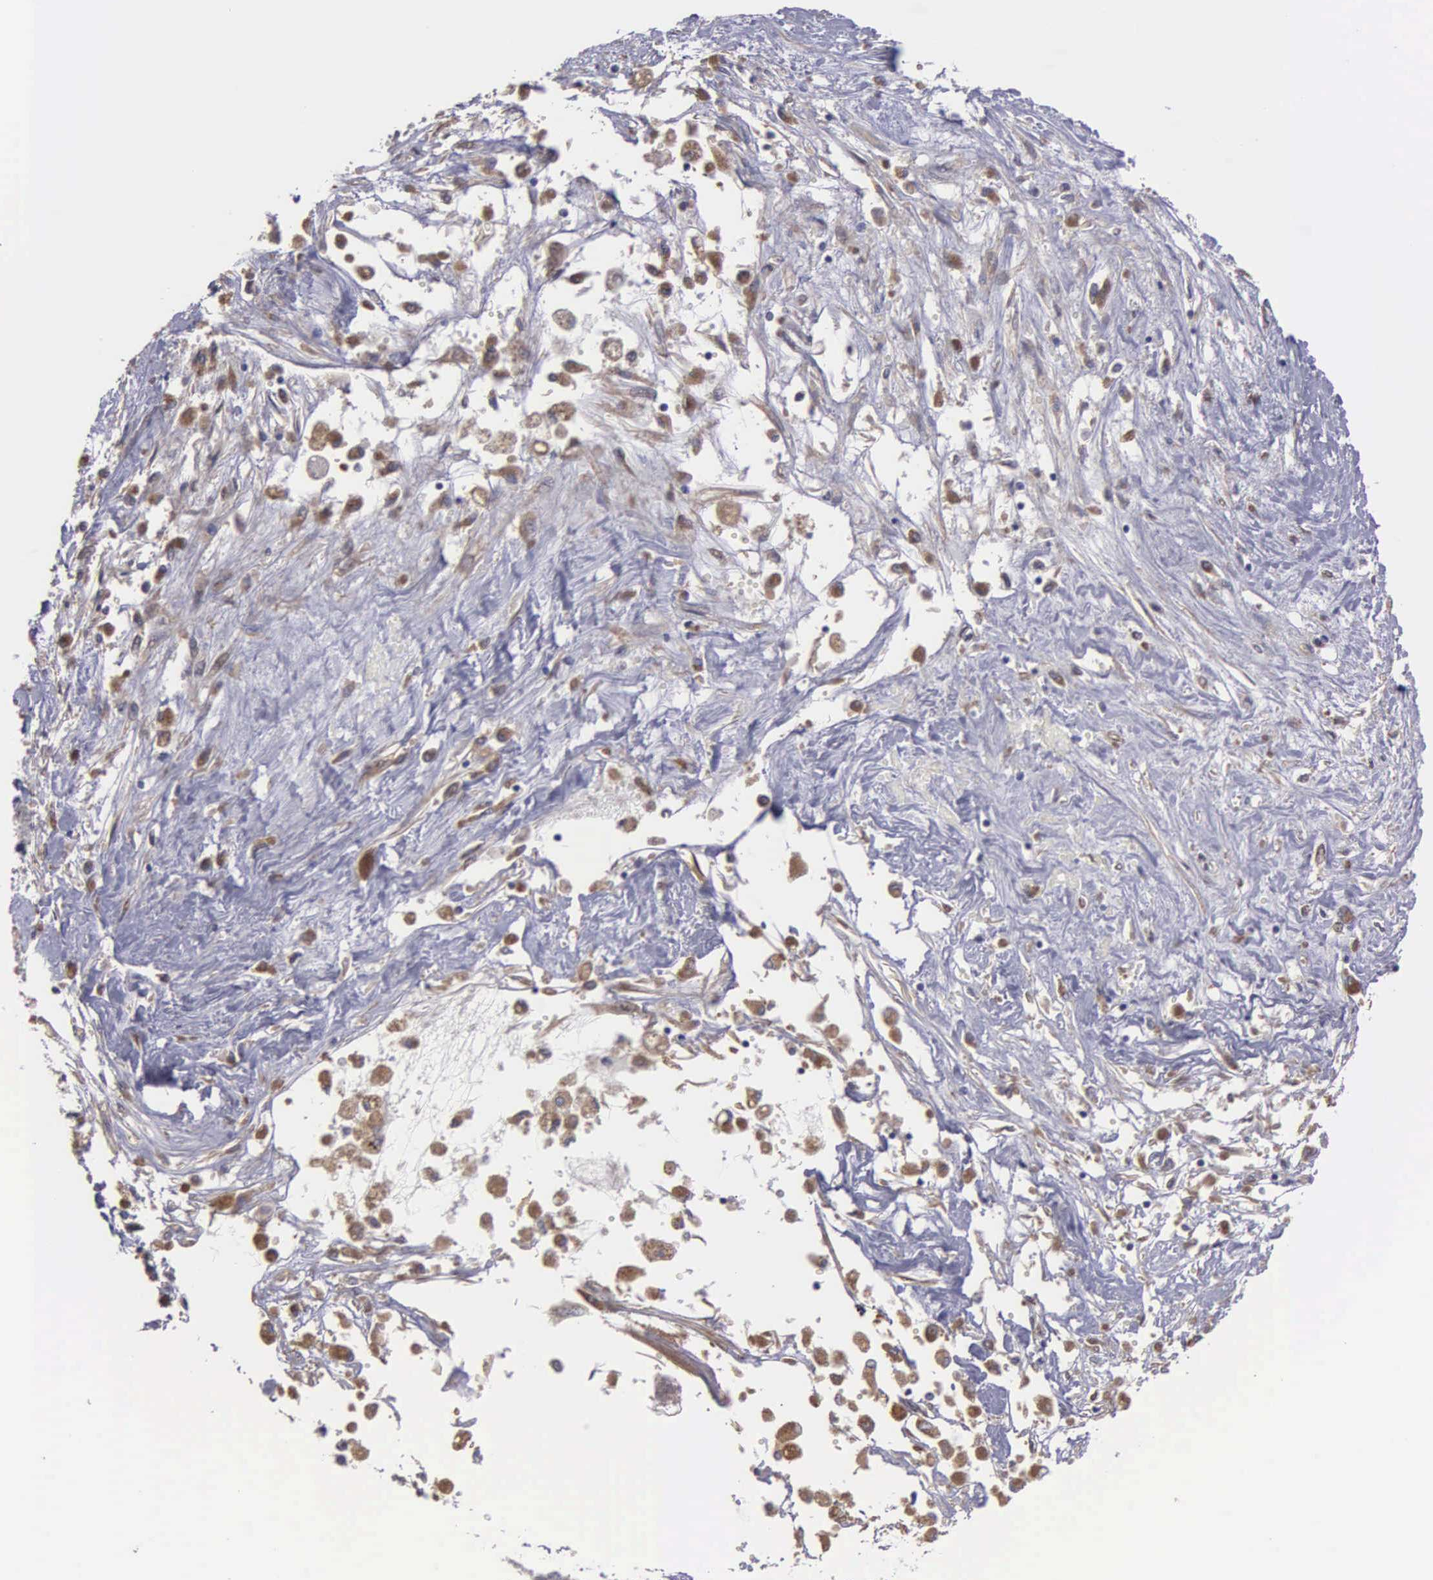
{"staining": {"intensity": "weak", "quantity": ">75%", "location": "cytoplasmic/membranous"}, "tissue": "liver cancer", "cell_type": "Tumor cells", "image_type": "cancer", "snomed": [{"axis": "morphology", "description": "Carcinoma, Hepatocellular, NOS"}, {"axis": "topography", "description": "Liver"}], "caption": "There is low levels of weak cytoplasmic/membranous positivity in tumor cells of liver cancer, as demonstrated by immunohistochemical staining (brown color).", "gene": "RTL10", "patient": {"sex": "male", "age": 64}}